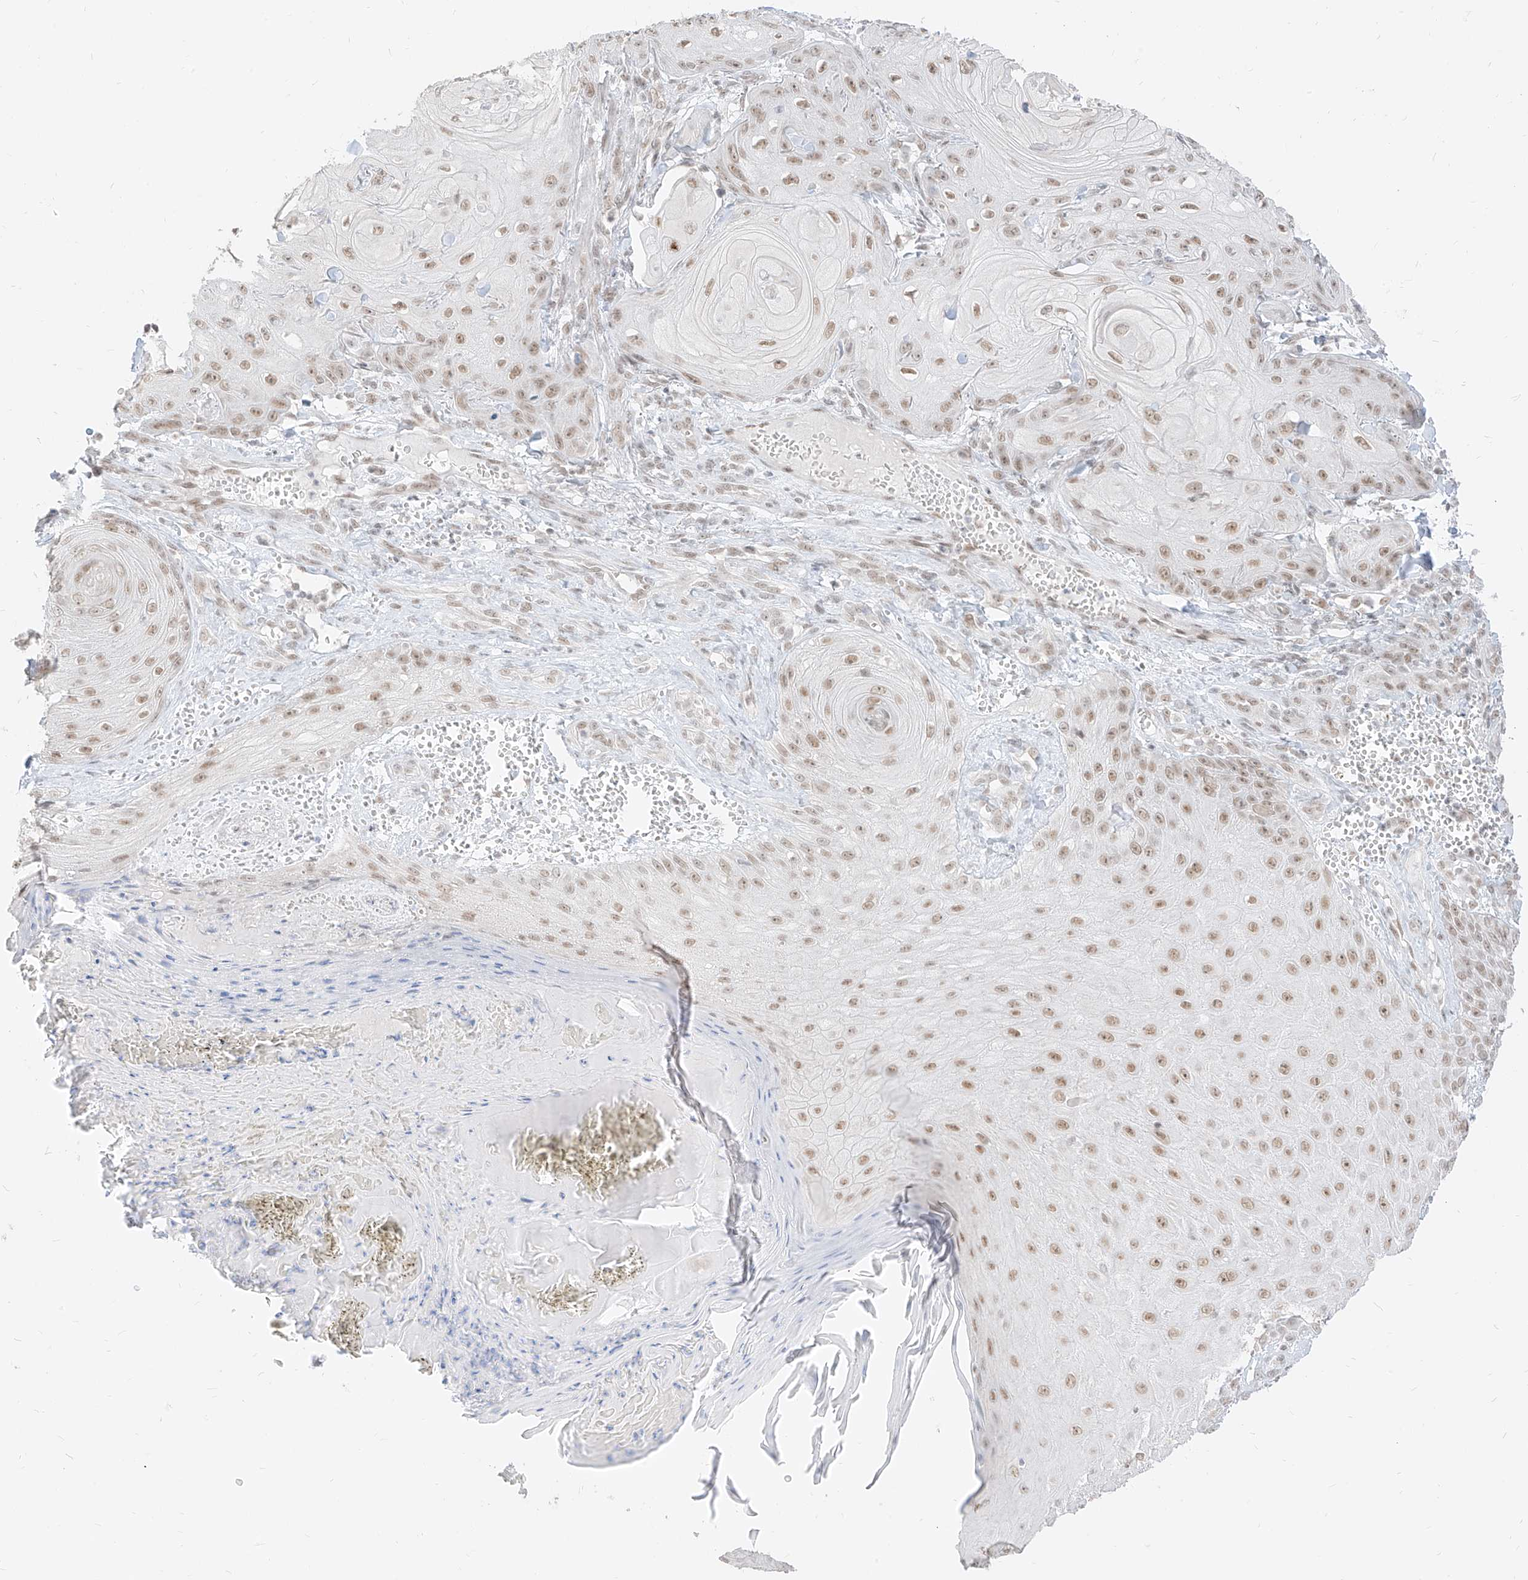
{"staining": {"intensity": "moderate", "quantity": ">75%", "location": "nuclear"}, "tissue": "skin cancer", "cell_type": "Tumor cells", "image_type": "cancer", "snomed": [{"axis": "morphology", "description": "Squamous cell carcinoma, NOS"}, {"axis": "topography", "description": "Skin"}], "caption": "Brown immunohistochemical staining in skin squamous cell carcinoma exhibits moderate nuclear staining in about >75% of tumor cells.", "gene": "SUPT5H", "patient": {"sex": "male", "age": 74}}